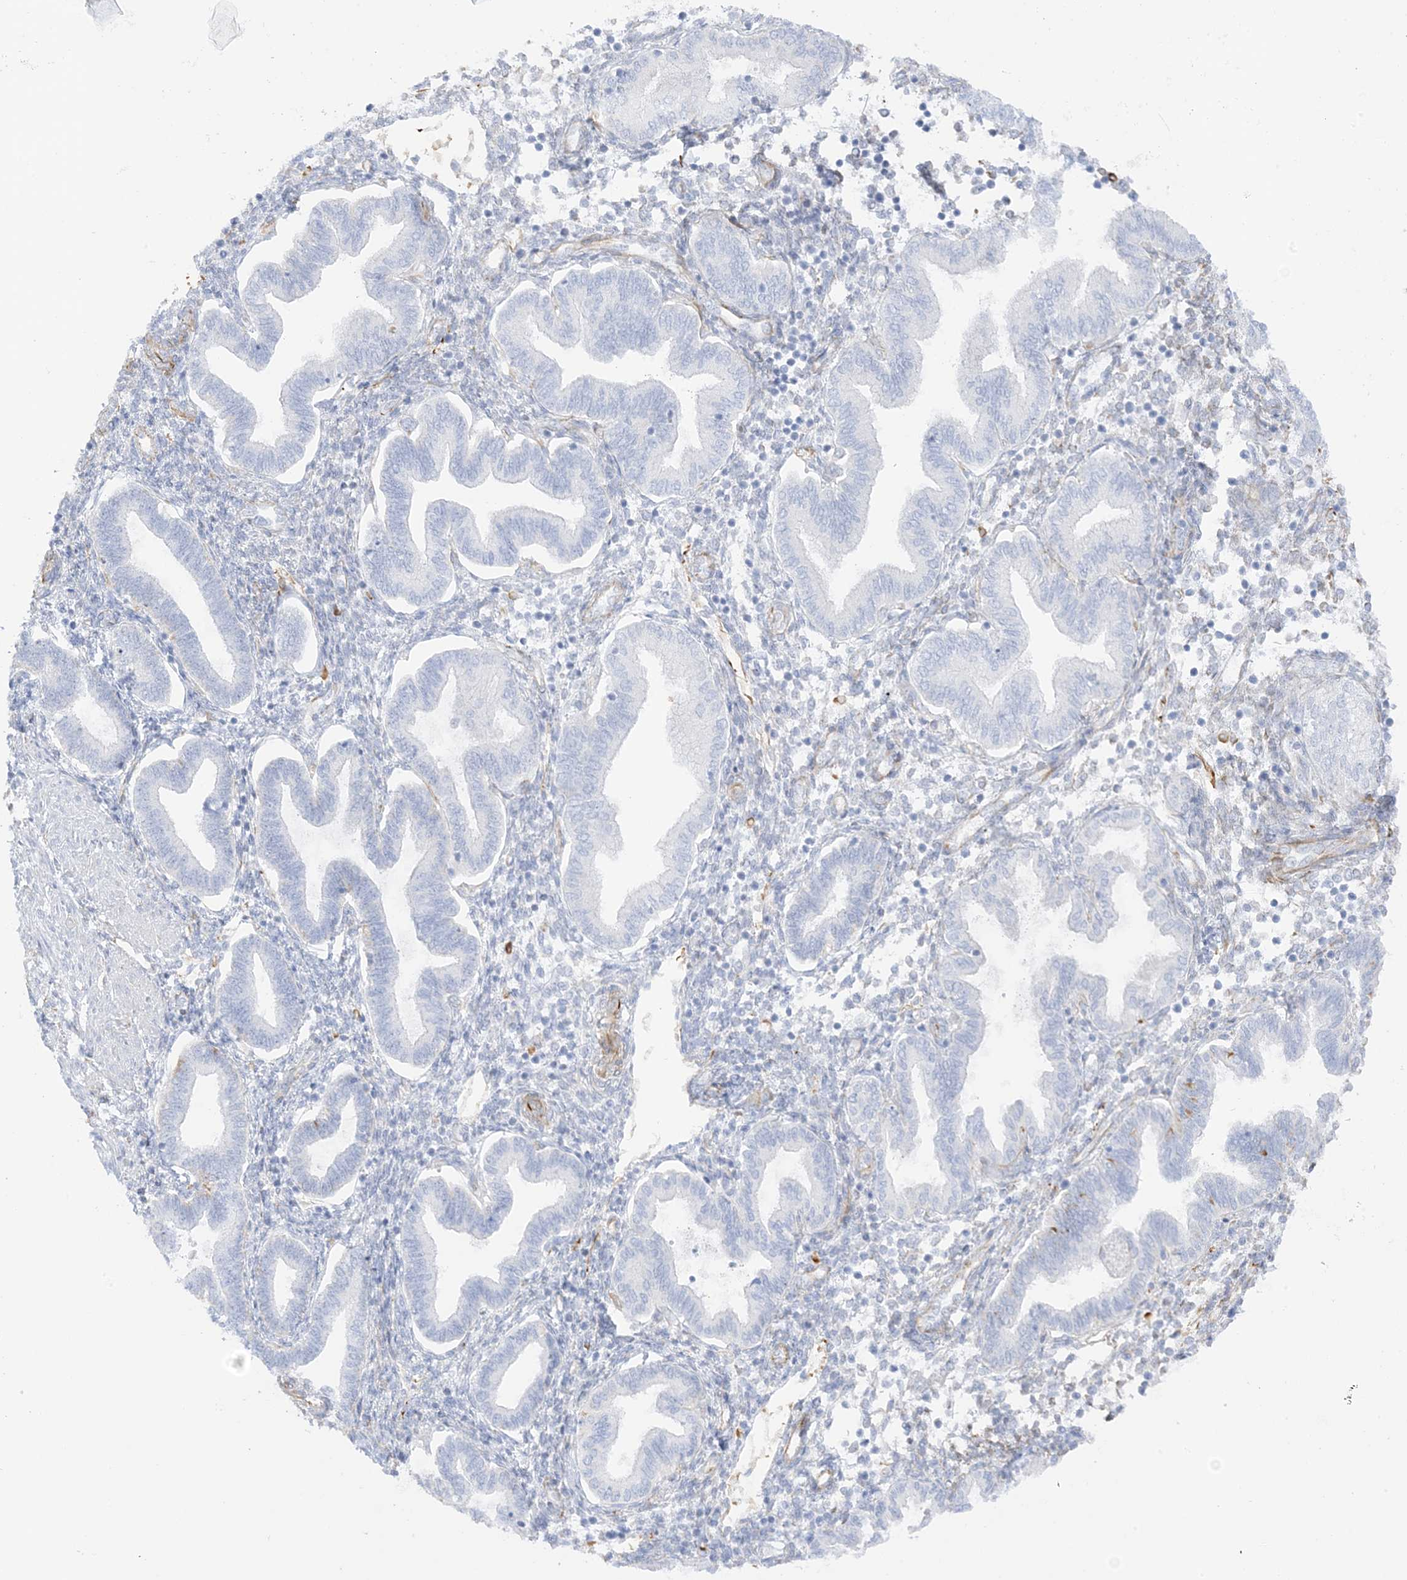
{"staining": {"intensity": "weak", "quantity": "<25%", "location": "cytoplasmic/membranous"}, "tissue": "endometrium", "cell_type": "Cells in endometrial stroma", "image_type": "normal", "snomed": [{"axis": "morphology", "description": "Normal tissue, NOS"}, {"axis": "topography", "description": "Endometrium"}], "caption": "Immunohistochemistry (IHC) of benign human endometrium demonstrates no staining in cells in endometrial stroma.", "gene": "PID1", "patient": {"sex": "female", "age": 53}}